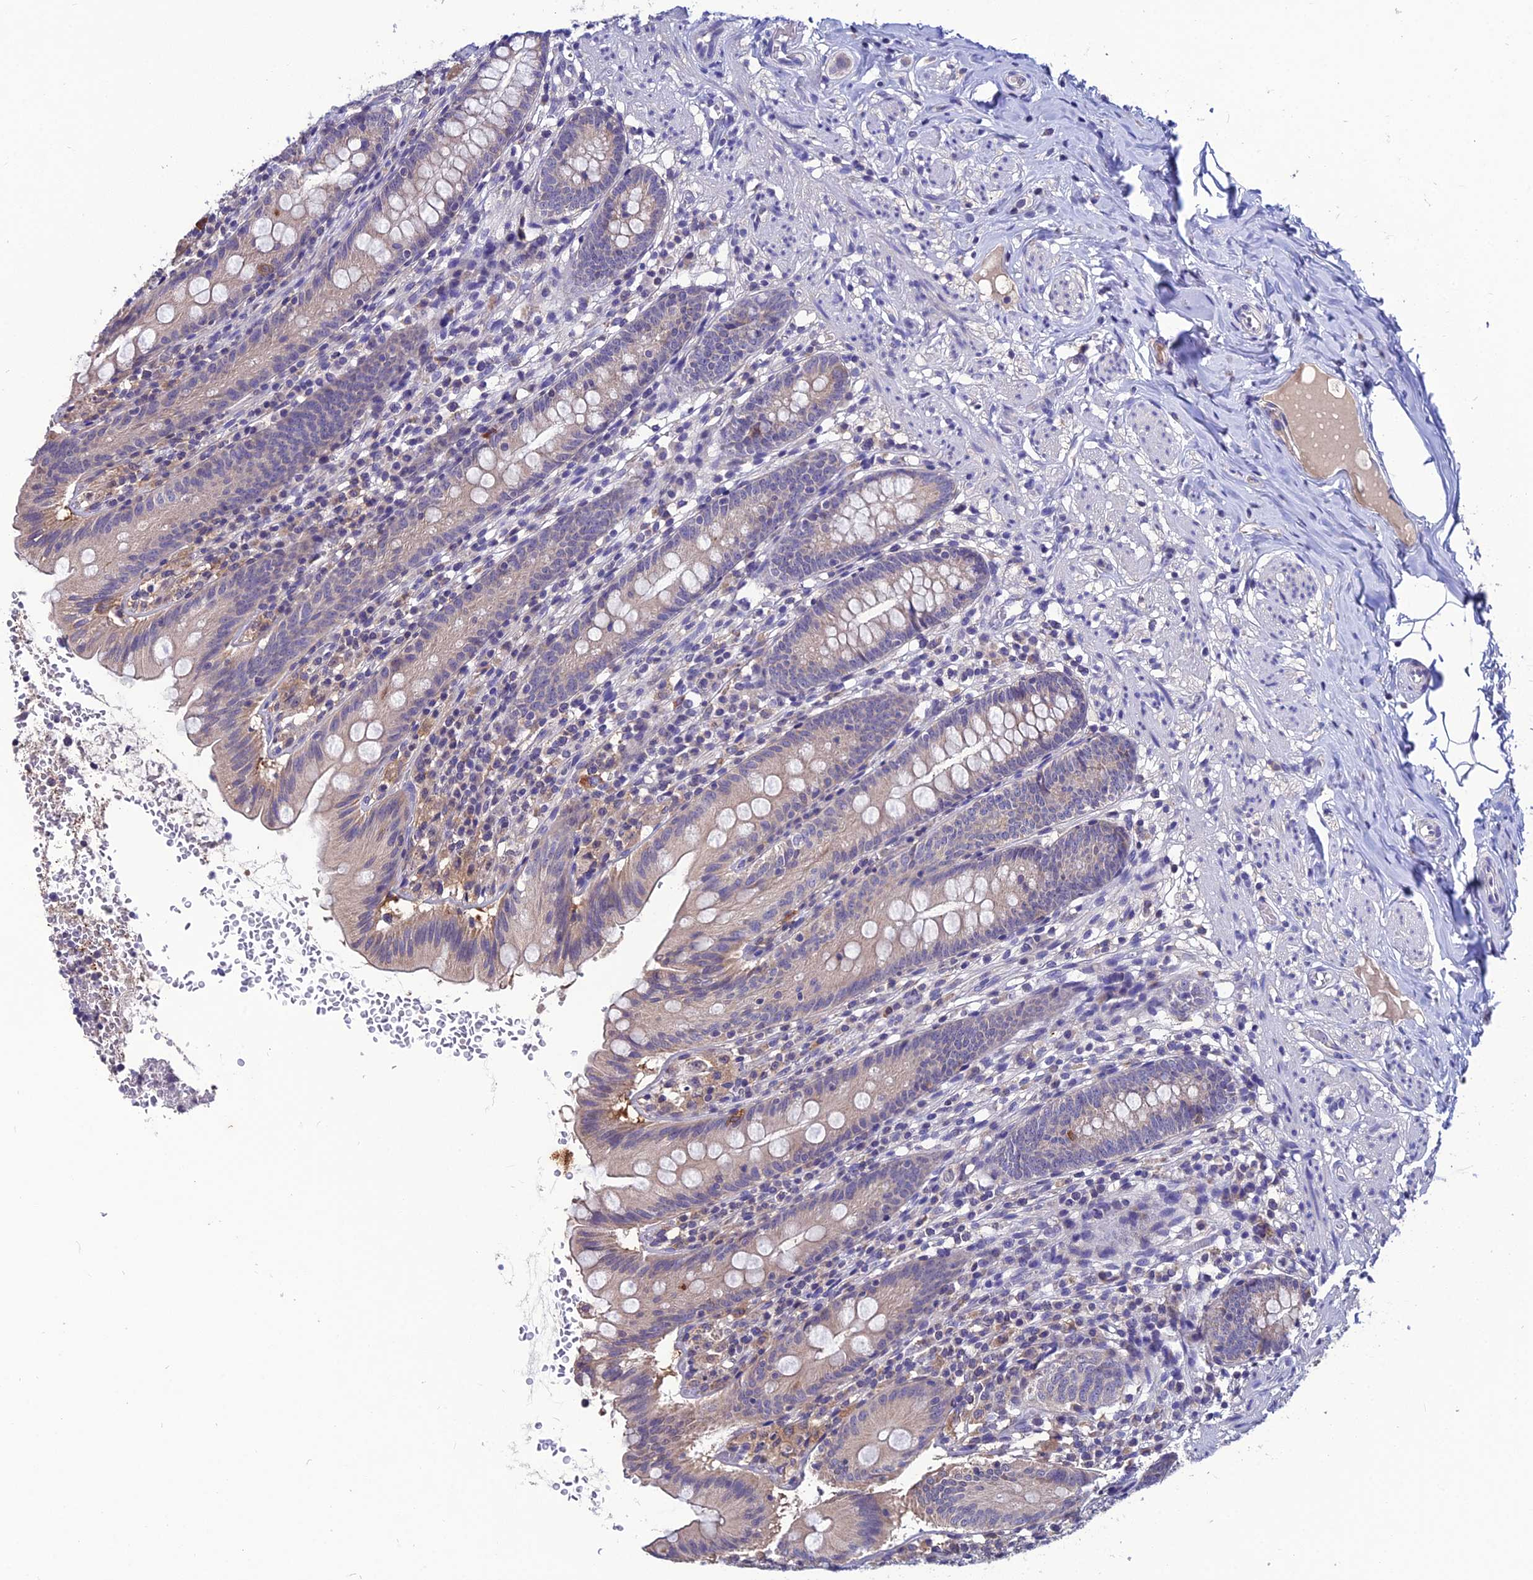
{"staining": {"intensity": "weak", "quantity": "25%-75%", "location": "cytoplasmic/membranous"}, "tissue": "appendix", "cell_type": "Glandular cells", "image_type": "normal", "snomed": [{"axis": "morphology", "description": "Normal tissue, NOS"}, {"axis": "topography", "description": "Appendix"}], "caption": "Immunohistochemistry (IHC) (DAB) staining of benign human appendix demonstrates weak cytoplasmic/membranous protein staining in about 25%-75% of glandular cells. Nuclei are stained in blue.", "gene": "LGALS7", "patient": {"sex": "male", "age": 55}}